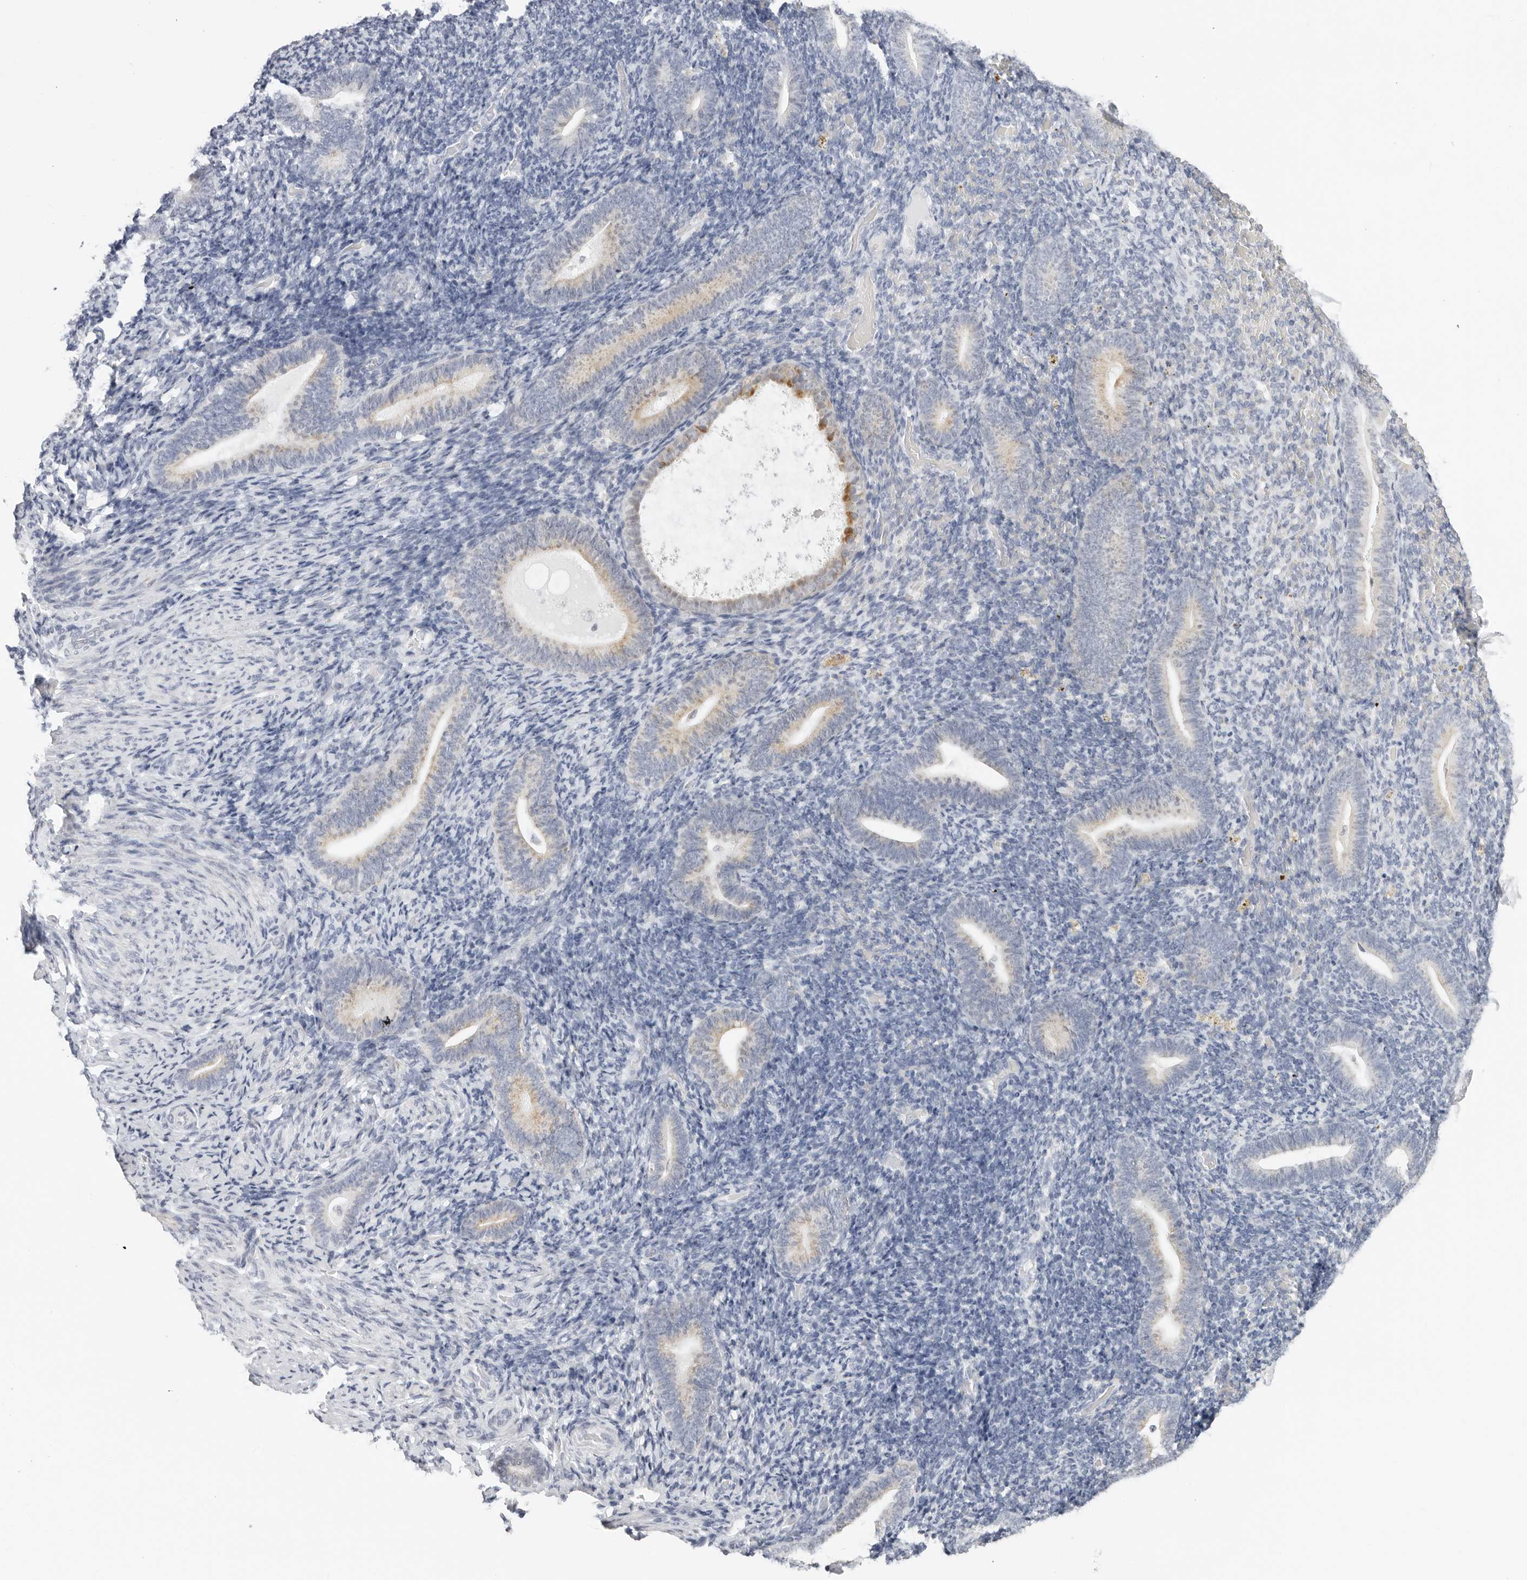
{"staining": {"intensity": "negative", "quantity": "none", "location": "none"}, "tissue": "endometrium", "cell_type": "Cells in endometrial stroma", "image_type": "normal", "snomed": [{"axis": "morphology", "description": "Normal tissue, NOS"}, {"axis": "topography", "description": "Endometrium"}], "caption": "DAB (3,3'-diaminobenzidine) immunohistochemical staining of unremarkable endometrium reveals no significant expression in cells in endometrial stroma.", "gene": "CIART", "patient": {"sex": "female", "age": 51}}